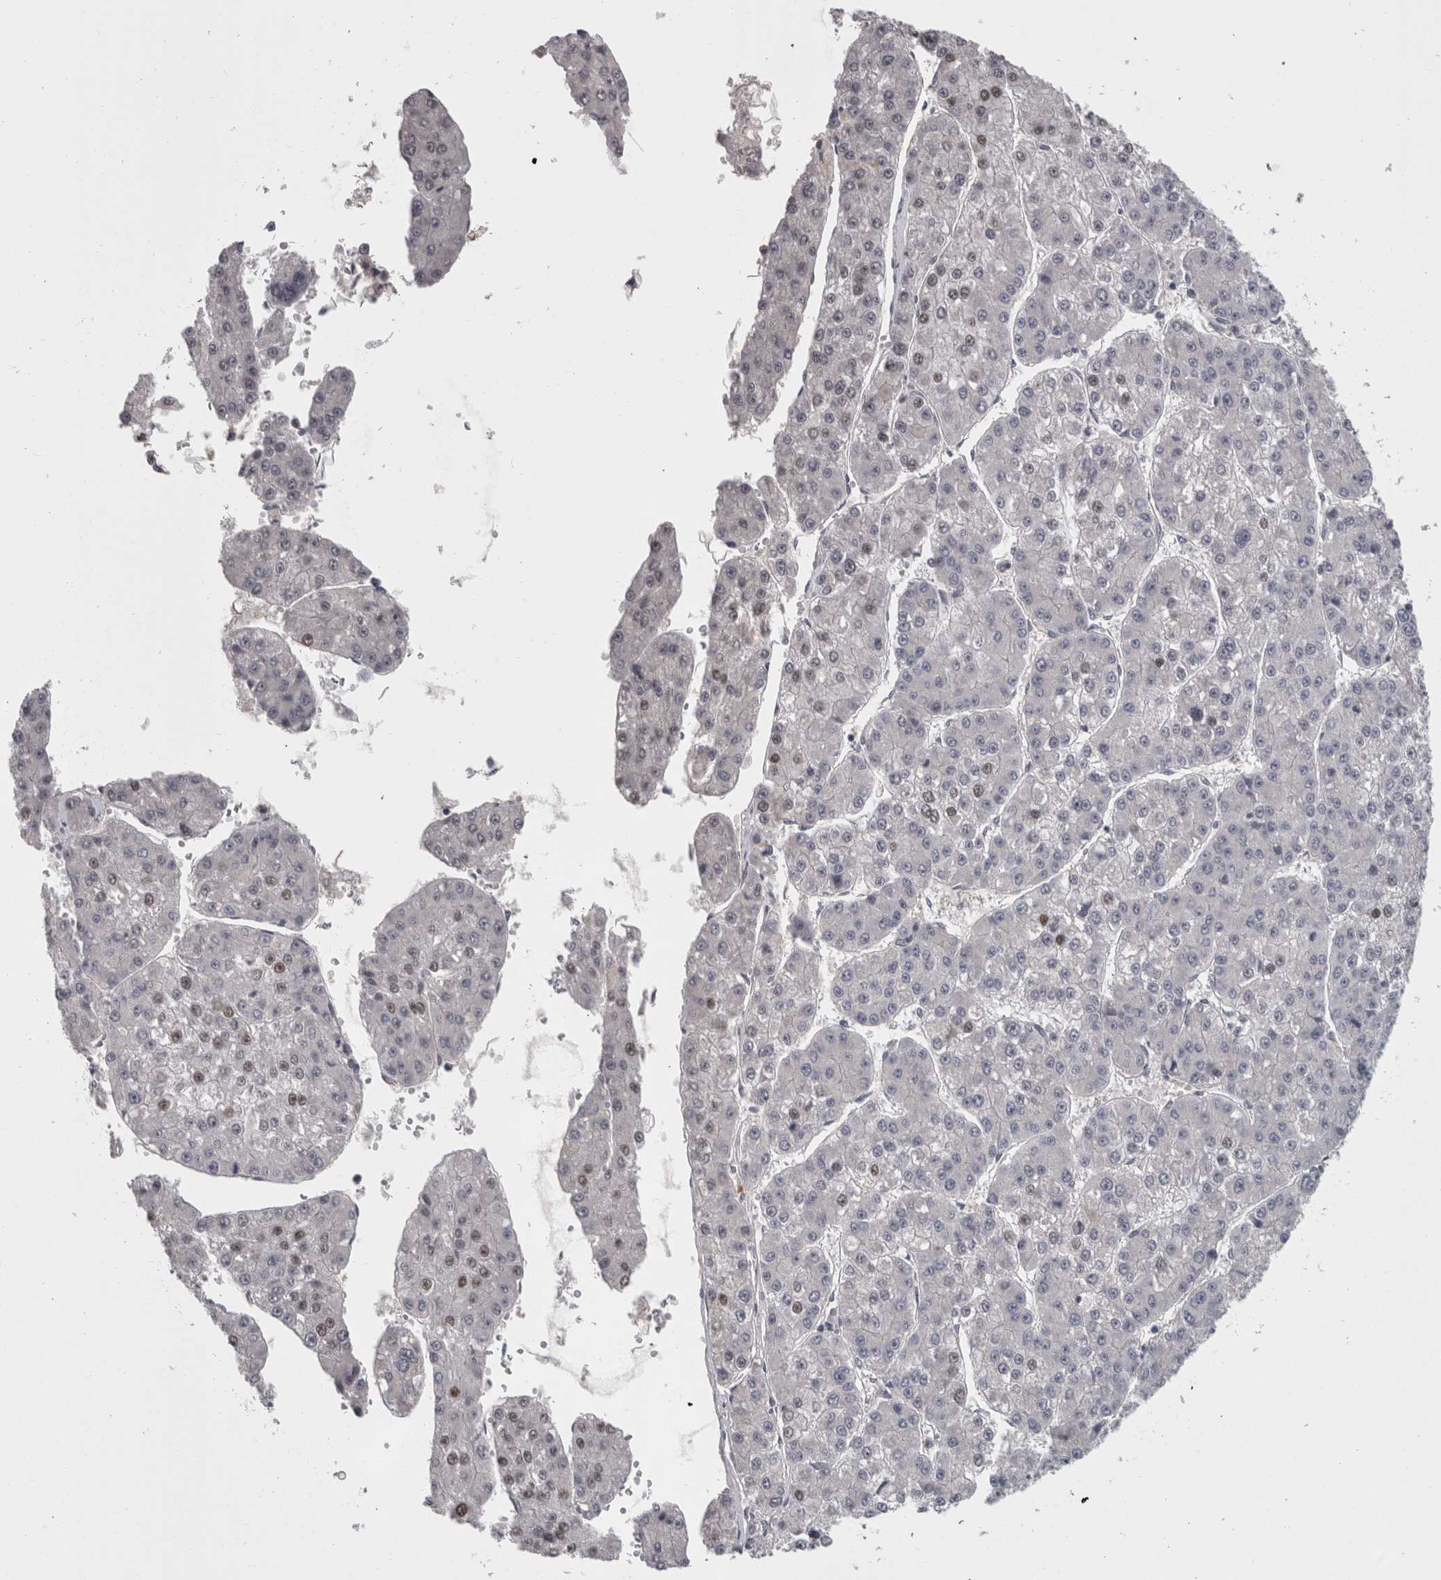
{"staining": {"intensity": "negative", "quantity": "none", "location": "none"}, "tissue": "liver cancer", "cell_type": "Tumor cells", "image_type": "cancer", "snomed": [{"axis": "morphology", "description": "Carcinoma, Hepatocellular, NOS"}, {"axis": "topography", "description": "Liver"}], "caption": "High magnification brightfield microscopy of liver cancer (hepatocellular carcinoma) stained with DAB (3,3'-diaminobenzidine) (brown) and counterstained with hematoxylin (blue): tumor cells show no significant positivity.", "gene": "RMDN1", "patient": {"sex": "female", "age": 73}}